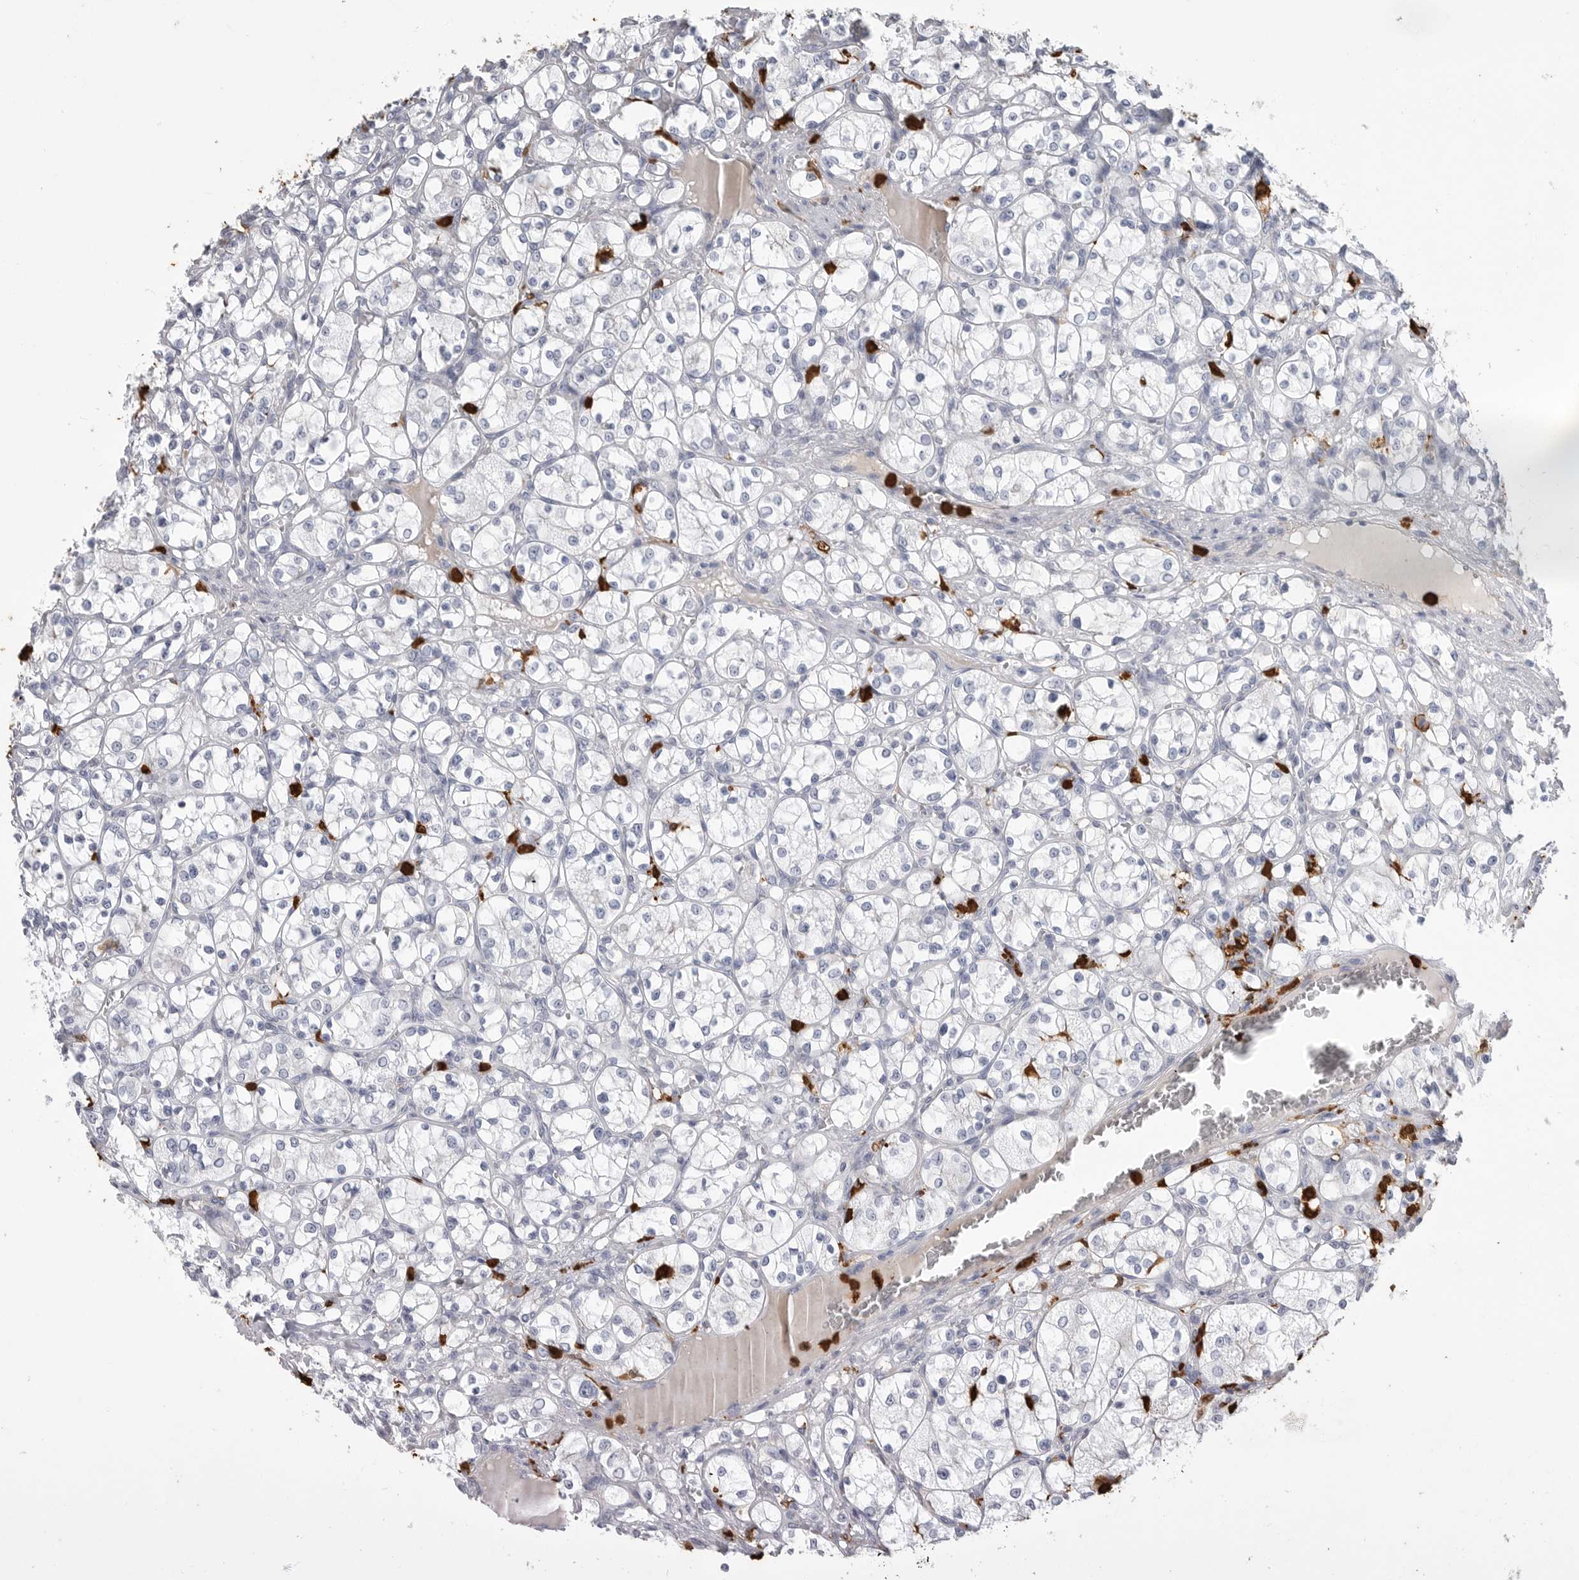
{"staining": {"intensity": "negative", "quantity": "none", "location": "none"}, "tissue": "renal cancer", "cell_type": "Tumor cells", "image_type": "cancer", "snomed": [{"axis": "morphology", "description": "Adenocarcinoma, NOS"}, {"axis": "topography", "description": "Kidney"}], "caption": "Tumor cells show no significant positivity in renal adenocarcinoma. (Brightfield microscopy of DAB IHC at high magnification).", "gene": "CYB561D1", "patient": {"sex": "female", "age": 69}}